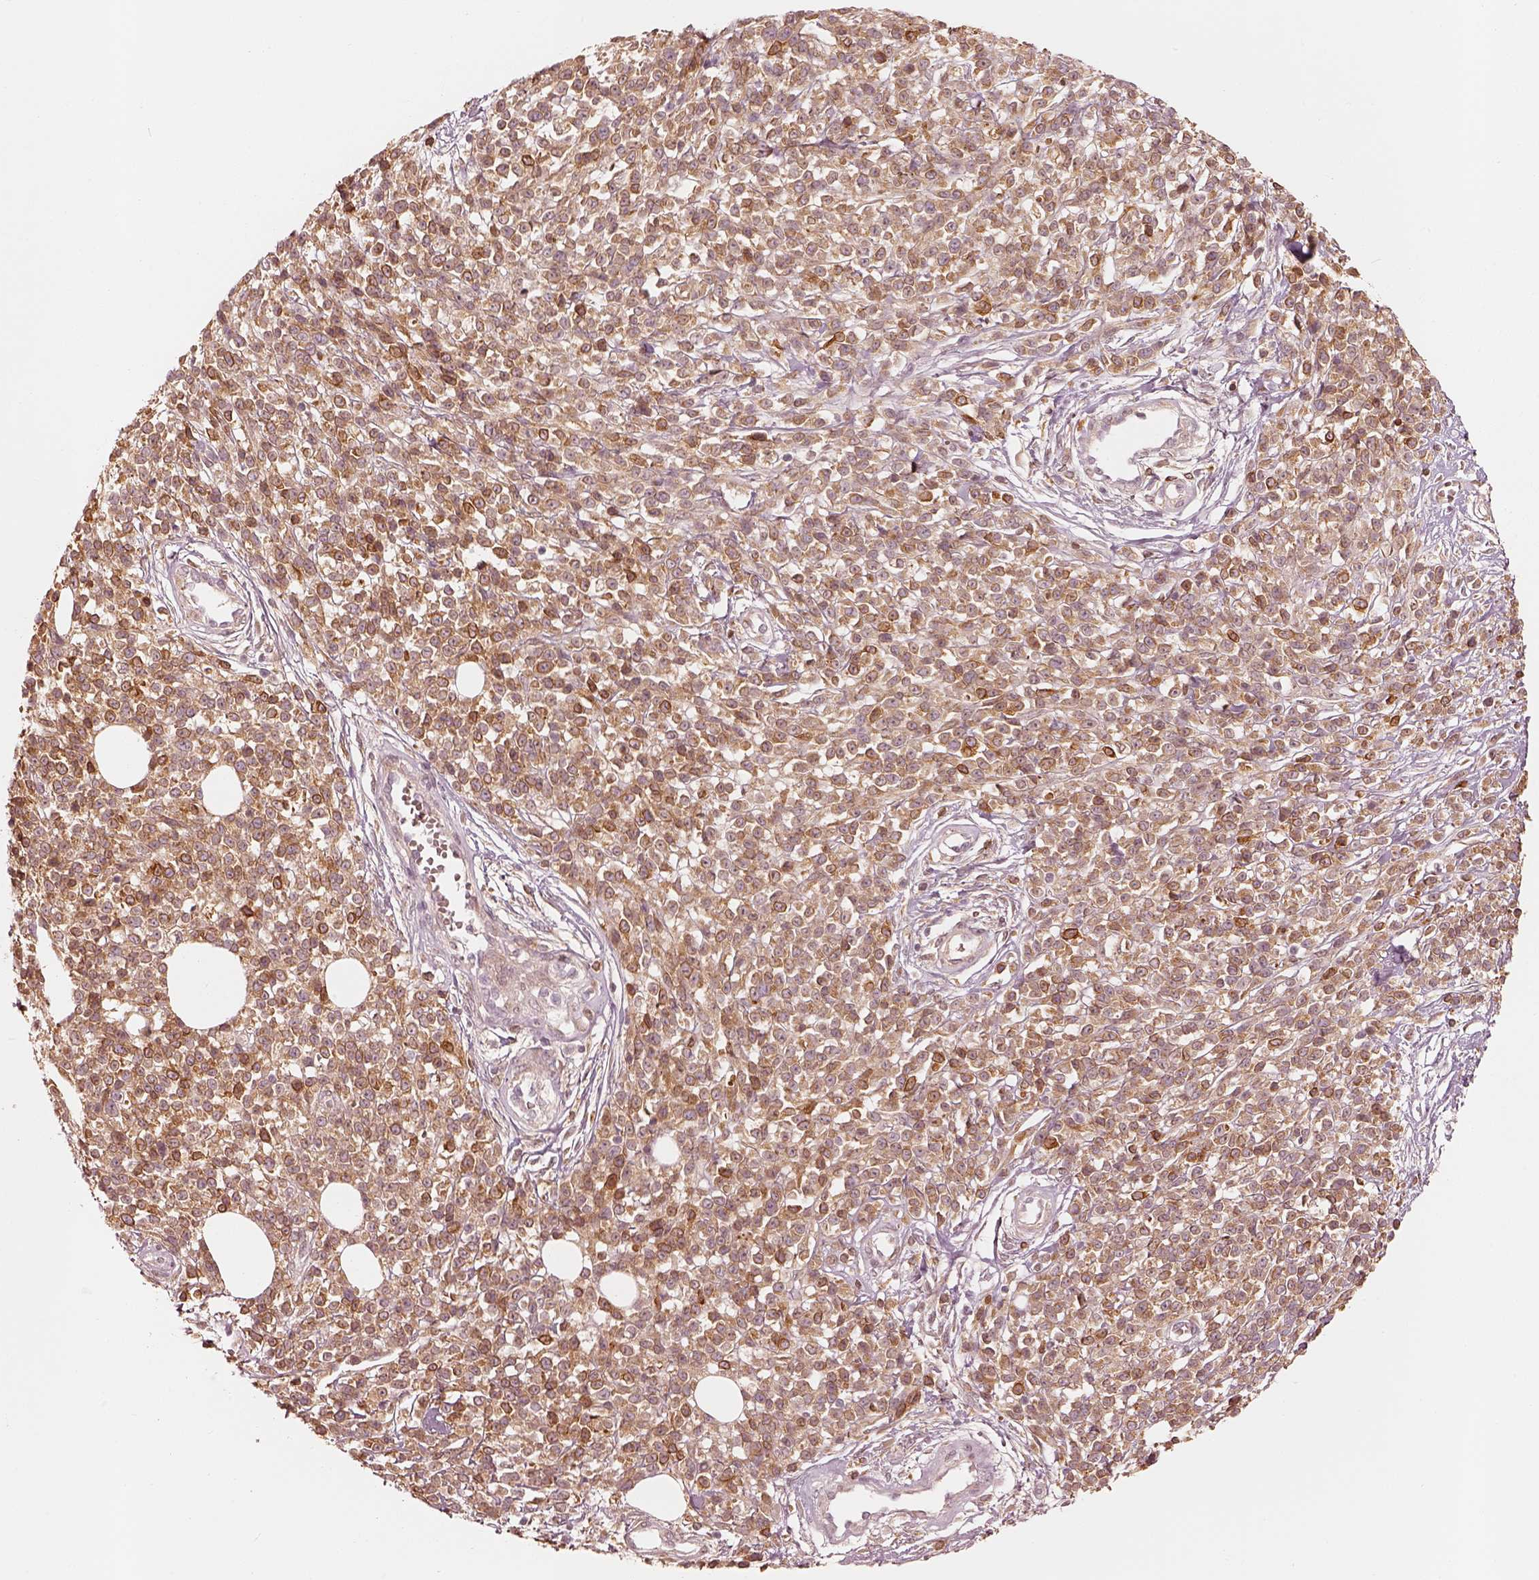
{"staining": {"intensity": "moderate", "quantity": ">75%", "location": "cytoplasmic/membranous"}, "tissue": "melanoma", "cell_type": "Tumor cells", "image_type": "cancer", "snomed": [{"axis": "morphology", "description": "Malignant melanoma, NOS"}, {"axis": "topography", "description": "Skin"}, {"axis": "topography", "description": "Skin of trunk"}], "caption": "DAB (3,3'-diaminobenzidine) immunohistochemical staining of human malignant melanoma demonstrates moderate cytoplasmic/membranous protein staining in approximately >75% of tumor cells. The protein is shown in brown color, while the nuclei are stained blue.", "gene": "WLS", "patient": {"sex": "male", "age": 74}}